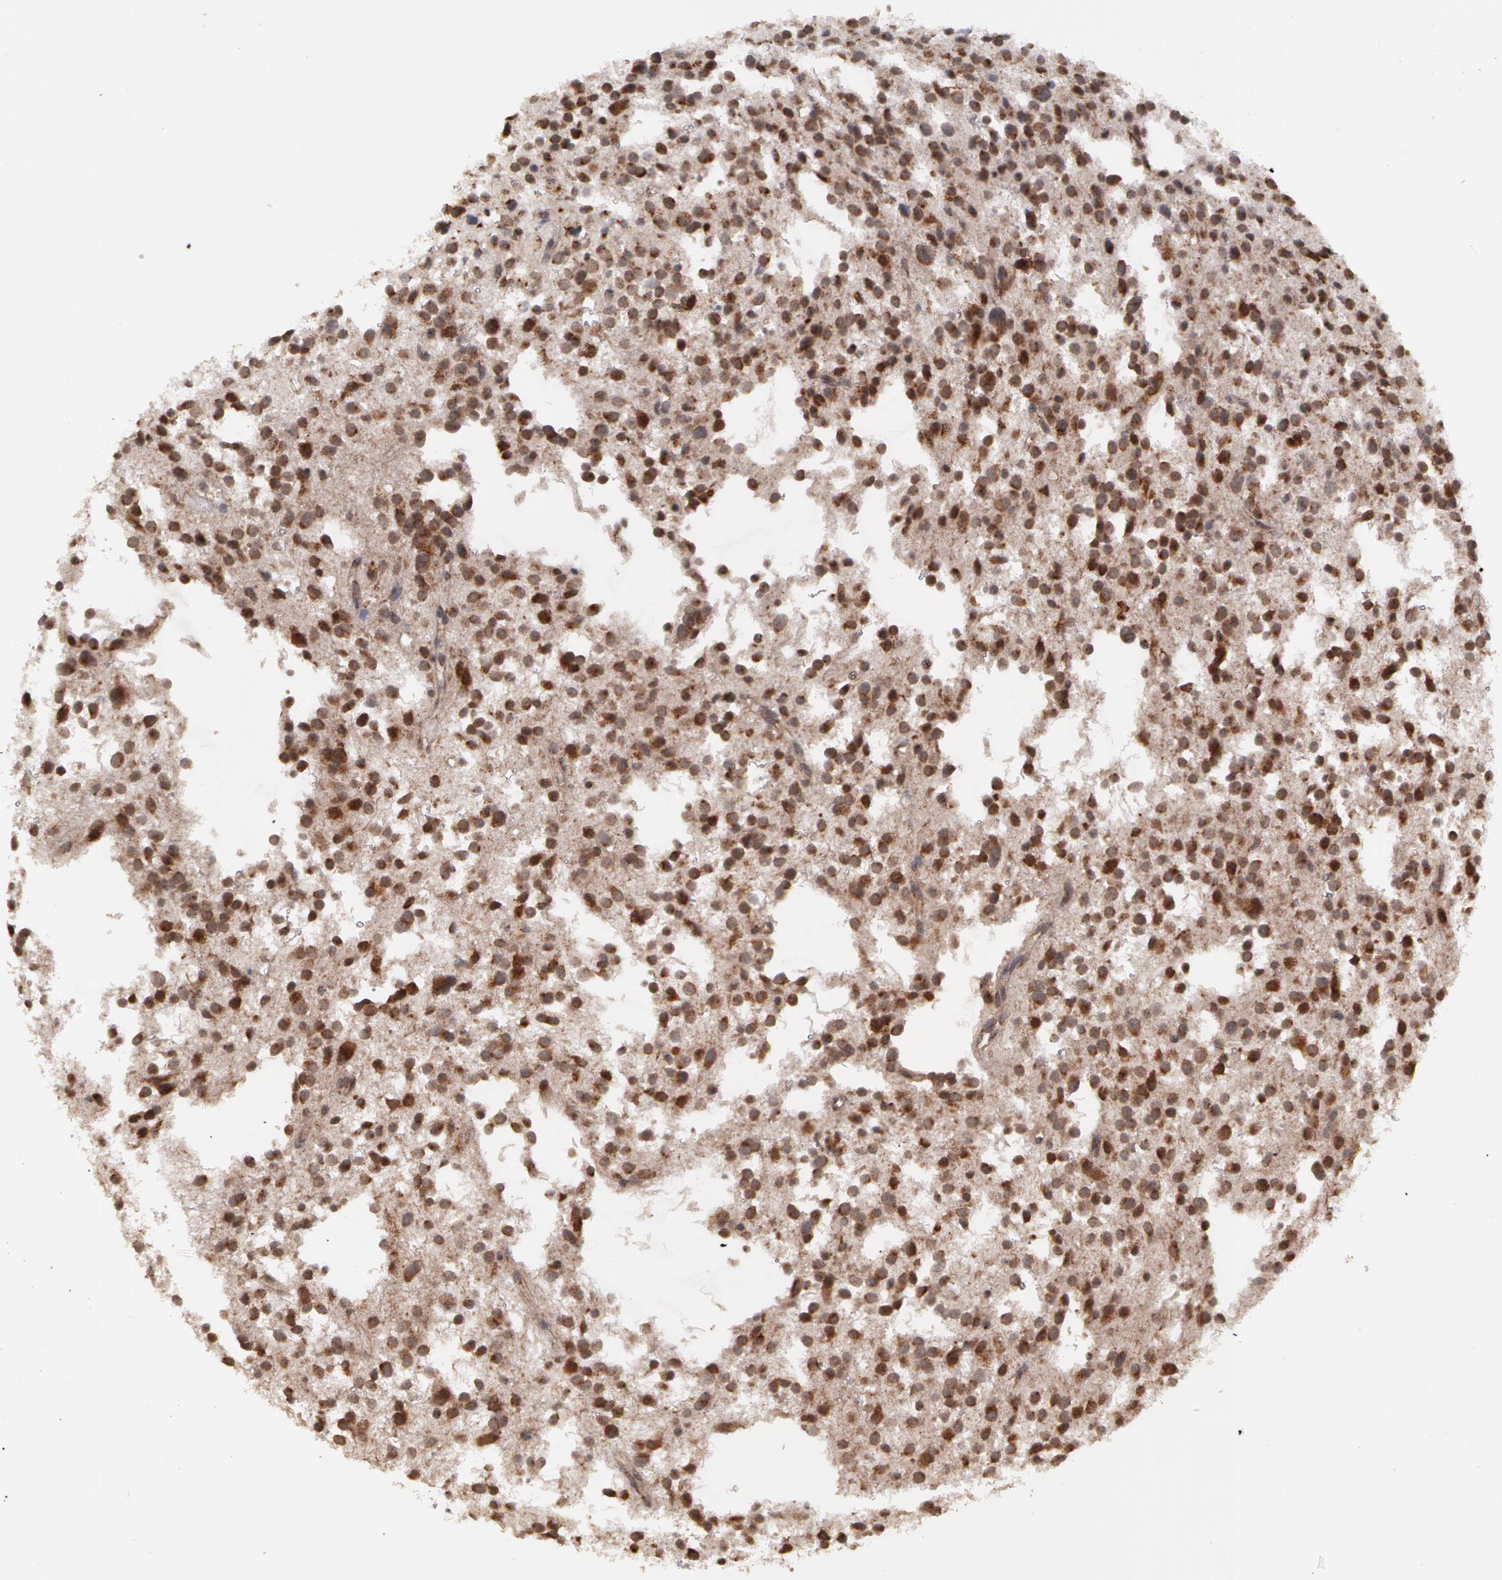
{"staining": {"intensity": "moderate", "quantity": "25%-75%", "location": "cytoplasmic/membranous"}, "tissue": "glioma", "cell_type": "Tumor cells", "image_type": "cancer", "snomed": [{"axis": "morphology", "description": "Glioma, malignant, Low grade"}, {"axis": "topography", "description": "Brain"}], "caption": "The photomicrograph demonstrates a brown stain indicating the presence of a protein in the cytoplasmic/membranous of tumor cells in malignant glioma (low-grade).", "gene": "STX5", "patient": {"sex": "female", "age": 36}}